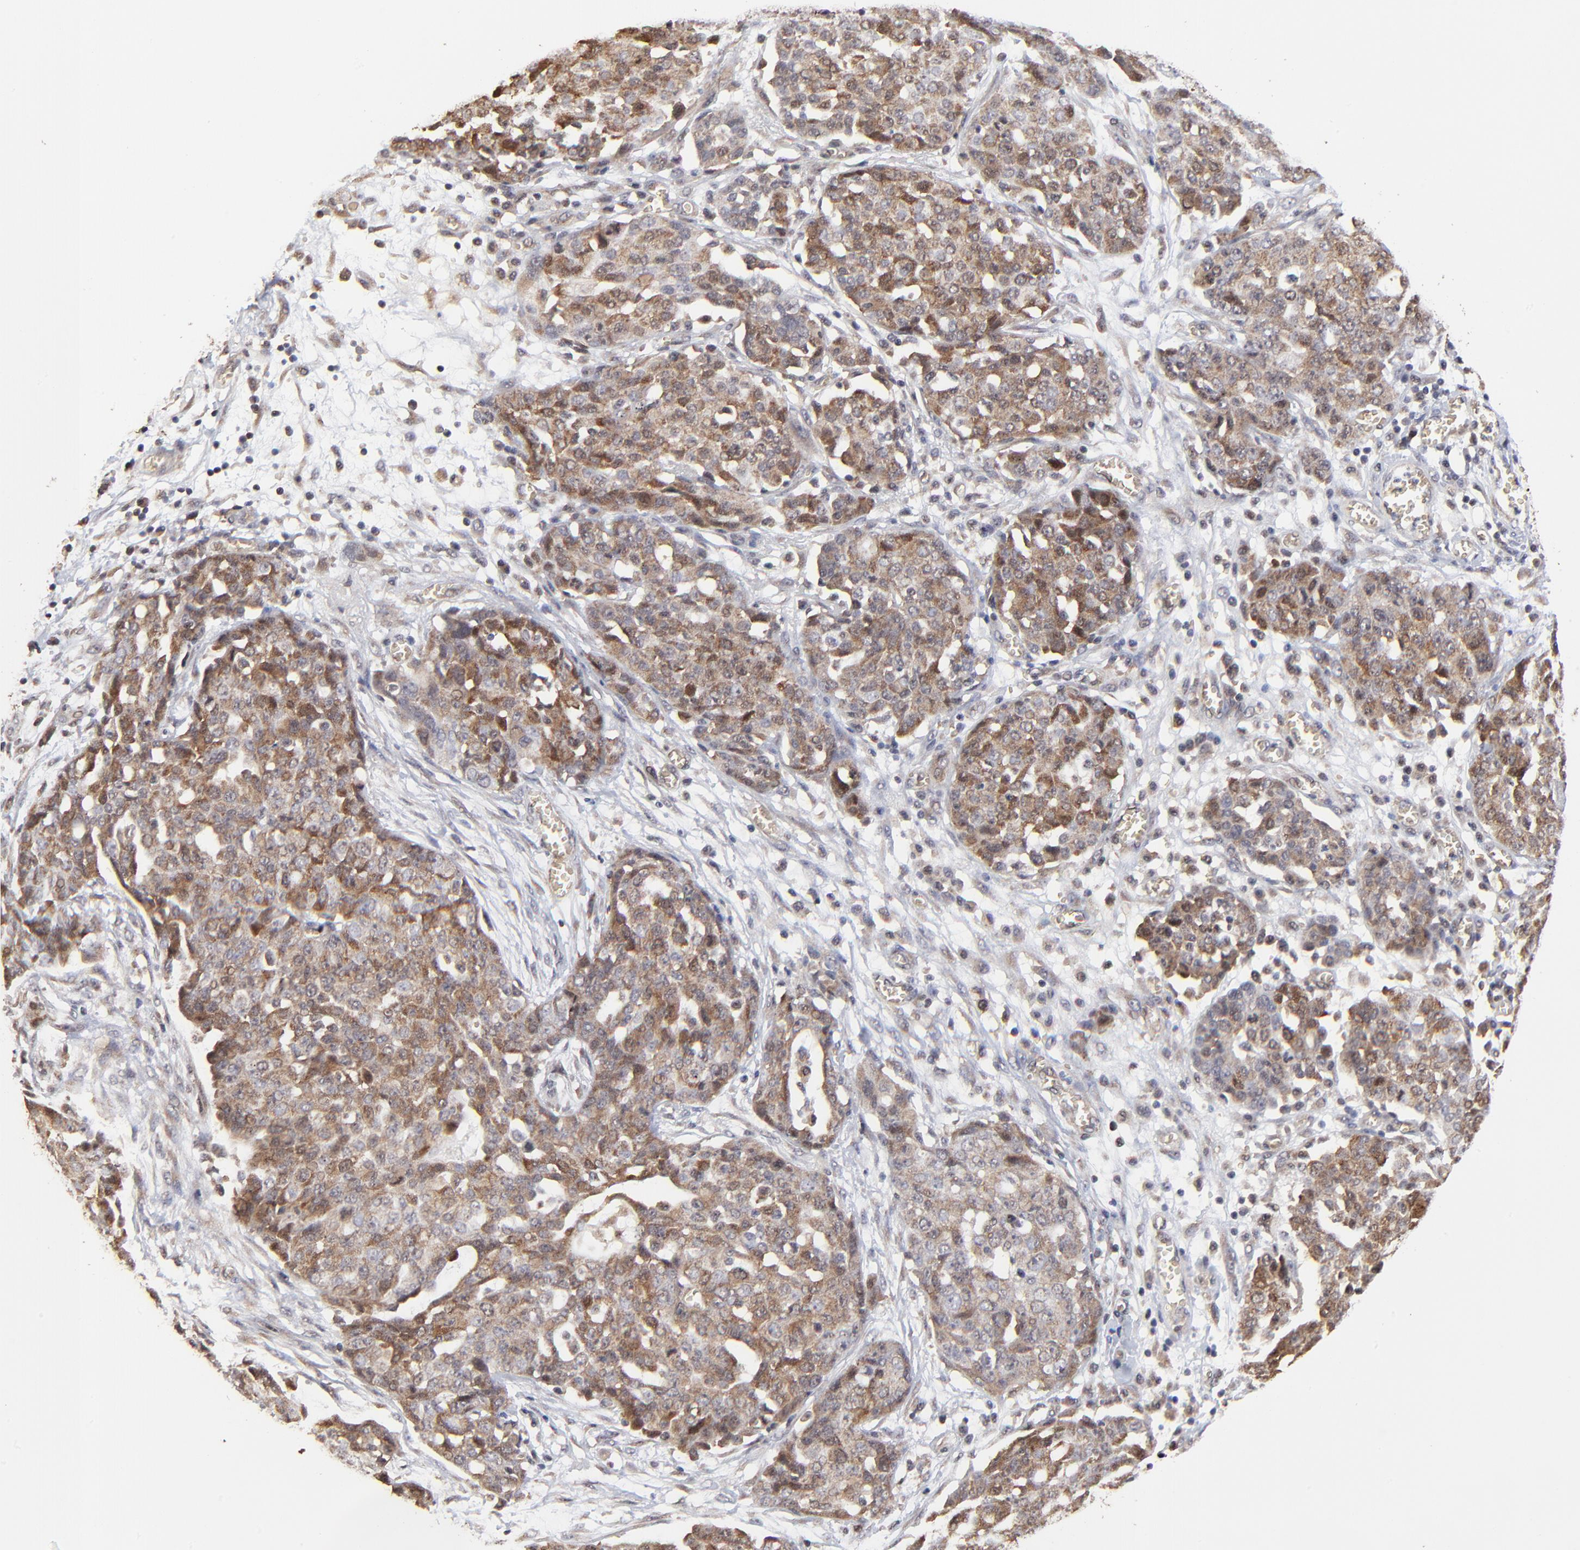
{"staining": {"intensity": "moderate", "quantity": ">75%", "location": "cytoplasmic/membranous"}, "tissue": "ovarian cancer", "cell_type": "Tumor cells", "image_type": "cancer", "snomed": [{"axis": "morphology", "description": "Cystadenocarcinoma, serous, NOS"}, {"axis": "topography", "description": "Soft tissue"}, {"axis": "topography", "description": "Ovary"}], "caption": "DAB (3,3'-diaminobenzidine) immunohistochemical staining of ovarian cancer (serous cystadenocarcinoma) exhibits moderate cytoplasmic/membranous protein expression in approximately >75% of tumor cells. (DAB (3,3'-diaminobenzidine) = brown stain, brightfield microscopy at high magnification).", "gene": "FRMD8", "patient": {"sex": "female", "age": 57}}